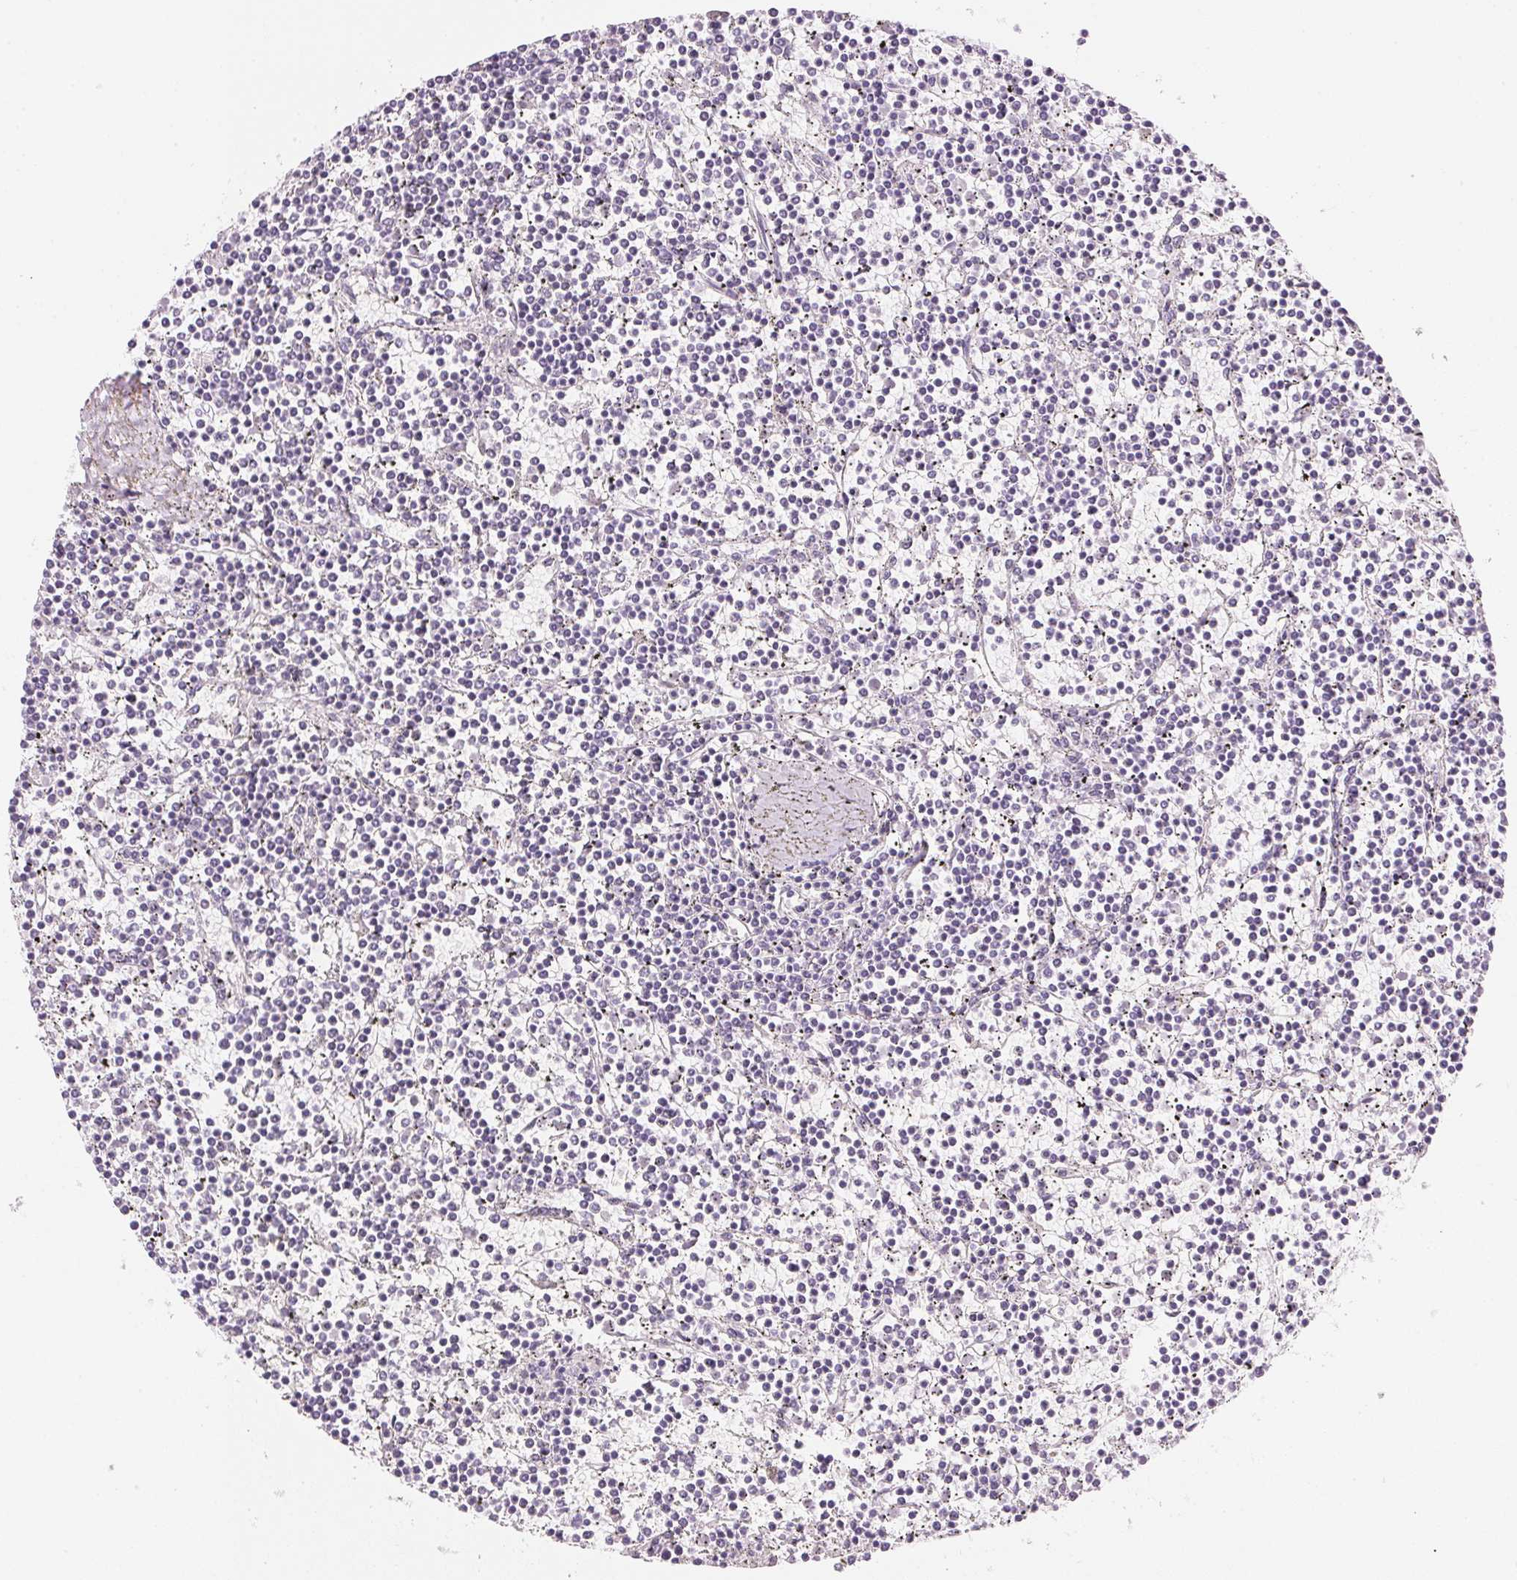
{"staining": {"intensity": "negative", "quantity": "none", "location": "none"}, "tissue": "lymphoma", "cell_type": "Tumor cells", "image_type": "cancer", "snomed": [{"axis": "morphology", "description": "Malignant lymphoma, non-Hodgkin's type, Low grade"}, {"axis": "topography", "description": "Spleen"}], "caption": "Histopathology image shows no protein staining in tumor cells of lymphoma tissue.", "gene": "IGFBP1", "patient": {"sex": "female", "age": 19}}